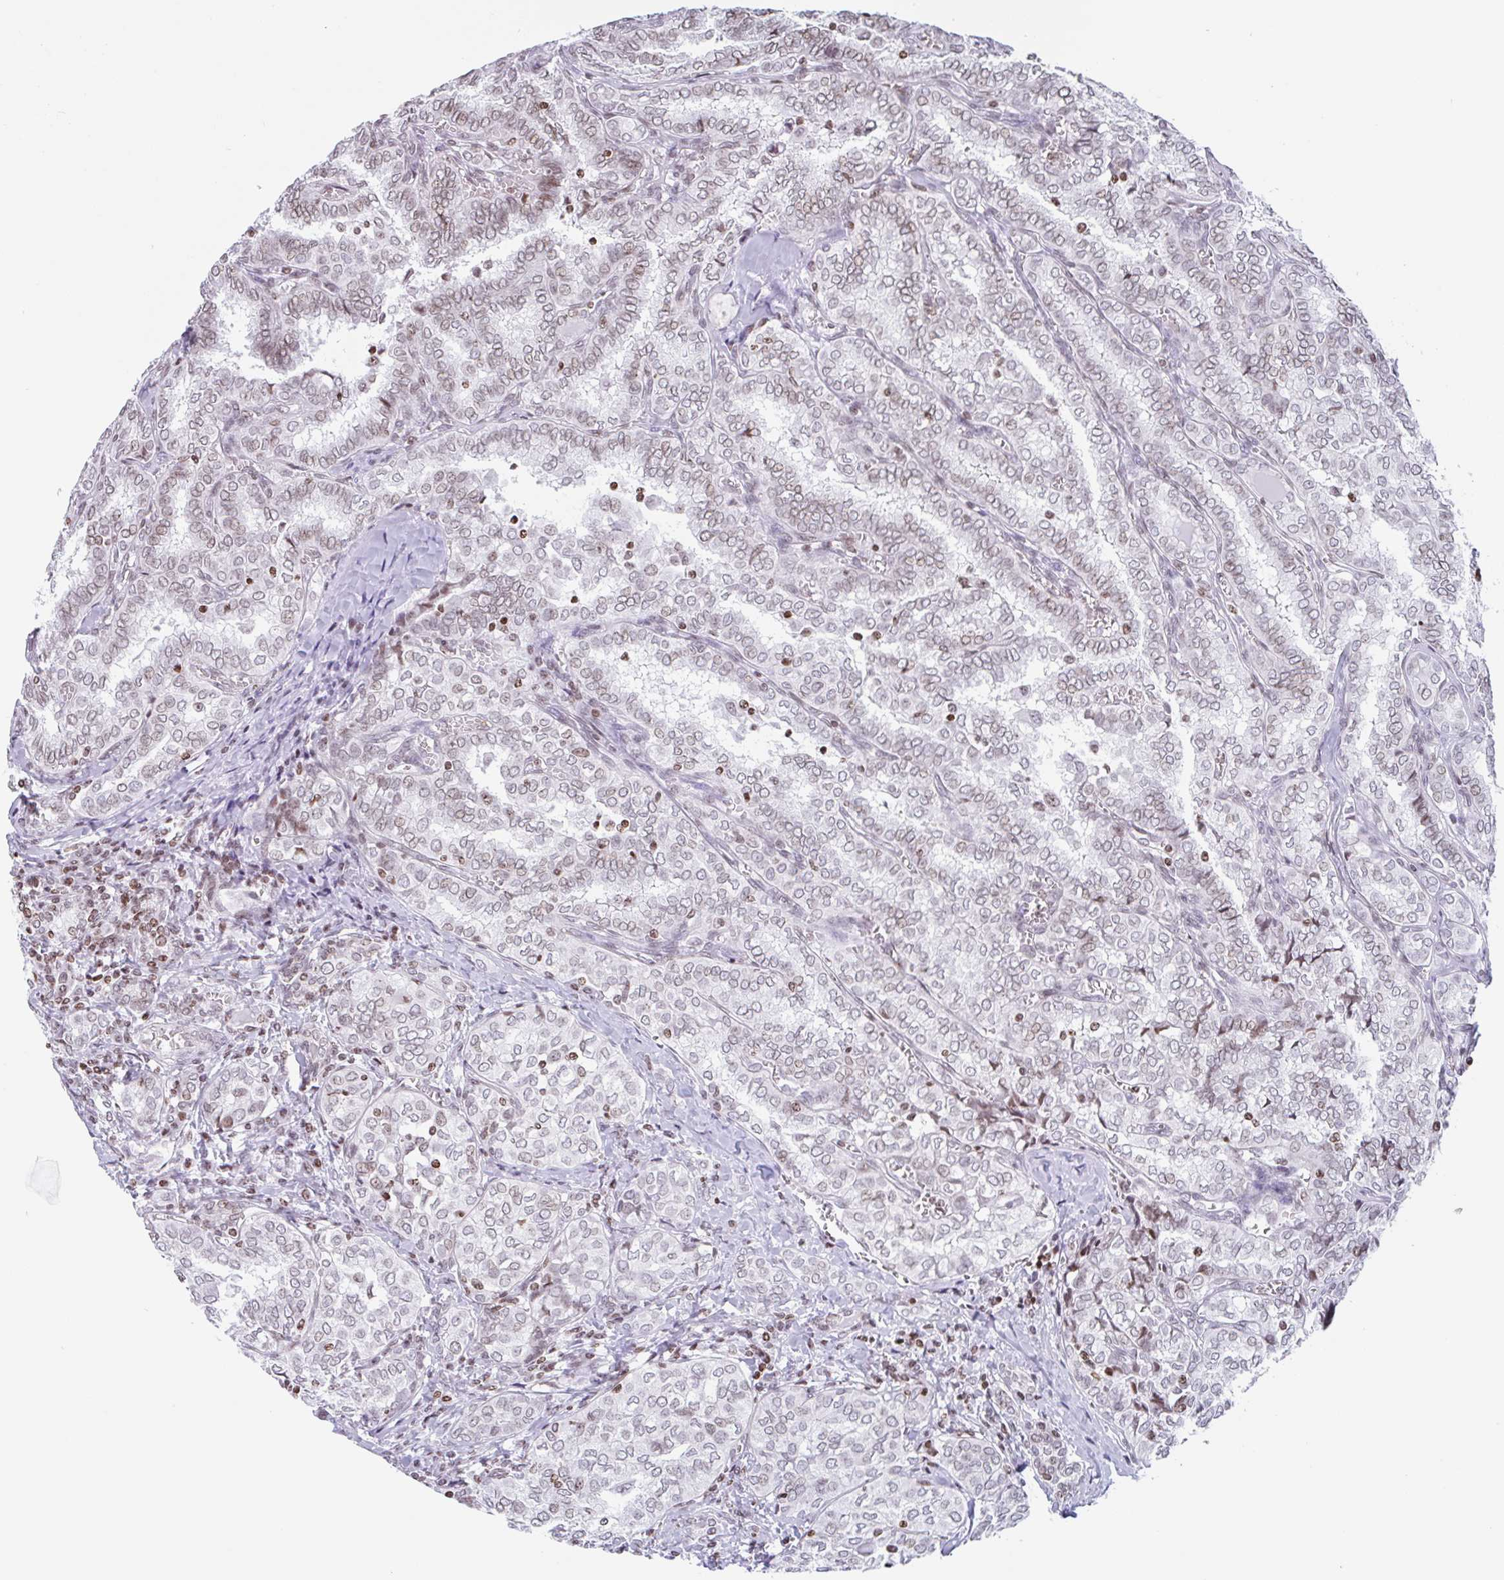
{"staining": {"intensity": "weak", "quantity": ">75%", "location": "nuclear"}, "tissue": "thyroid cancer", "cell_type": "Tumor cells", "image_type": "cancer", "snomed": [{"axis": "morphology", "description": "Papillary adenocarcinoma, NOS"}, {"axis": "topography", "description": "Thyroid gland"}], "caption": "The photomicrograph demonstrates immunohistochemical staining of thyroid papillary adenocarcinoma. There is weak nuclear expression is present in about >75% of tumor cells.", "gene": "NOL6", "patient": {"sex": "female", "age": 30}}